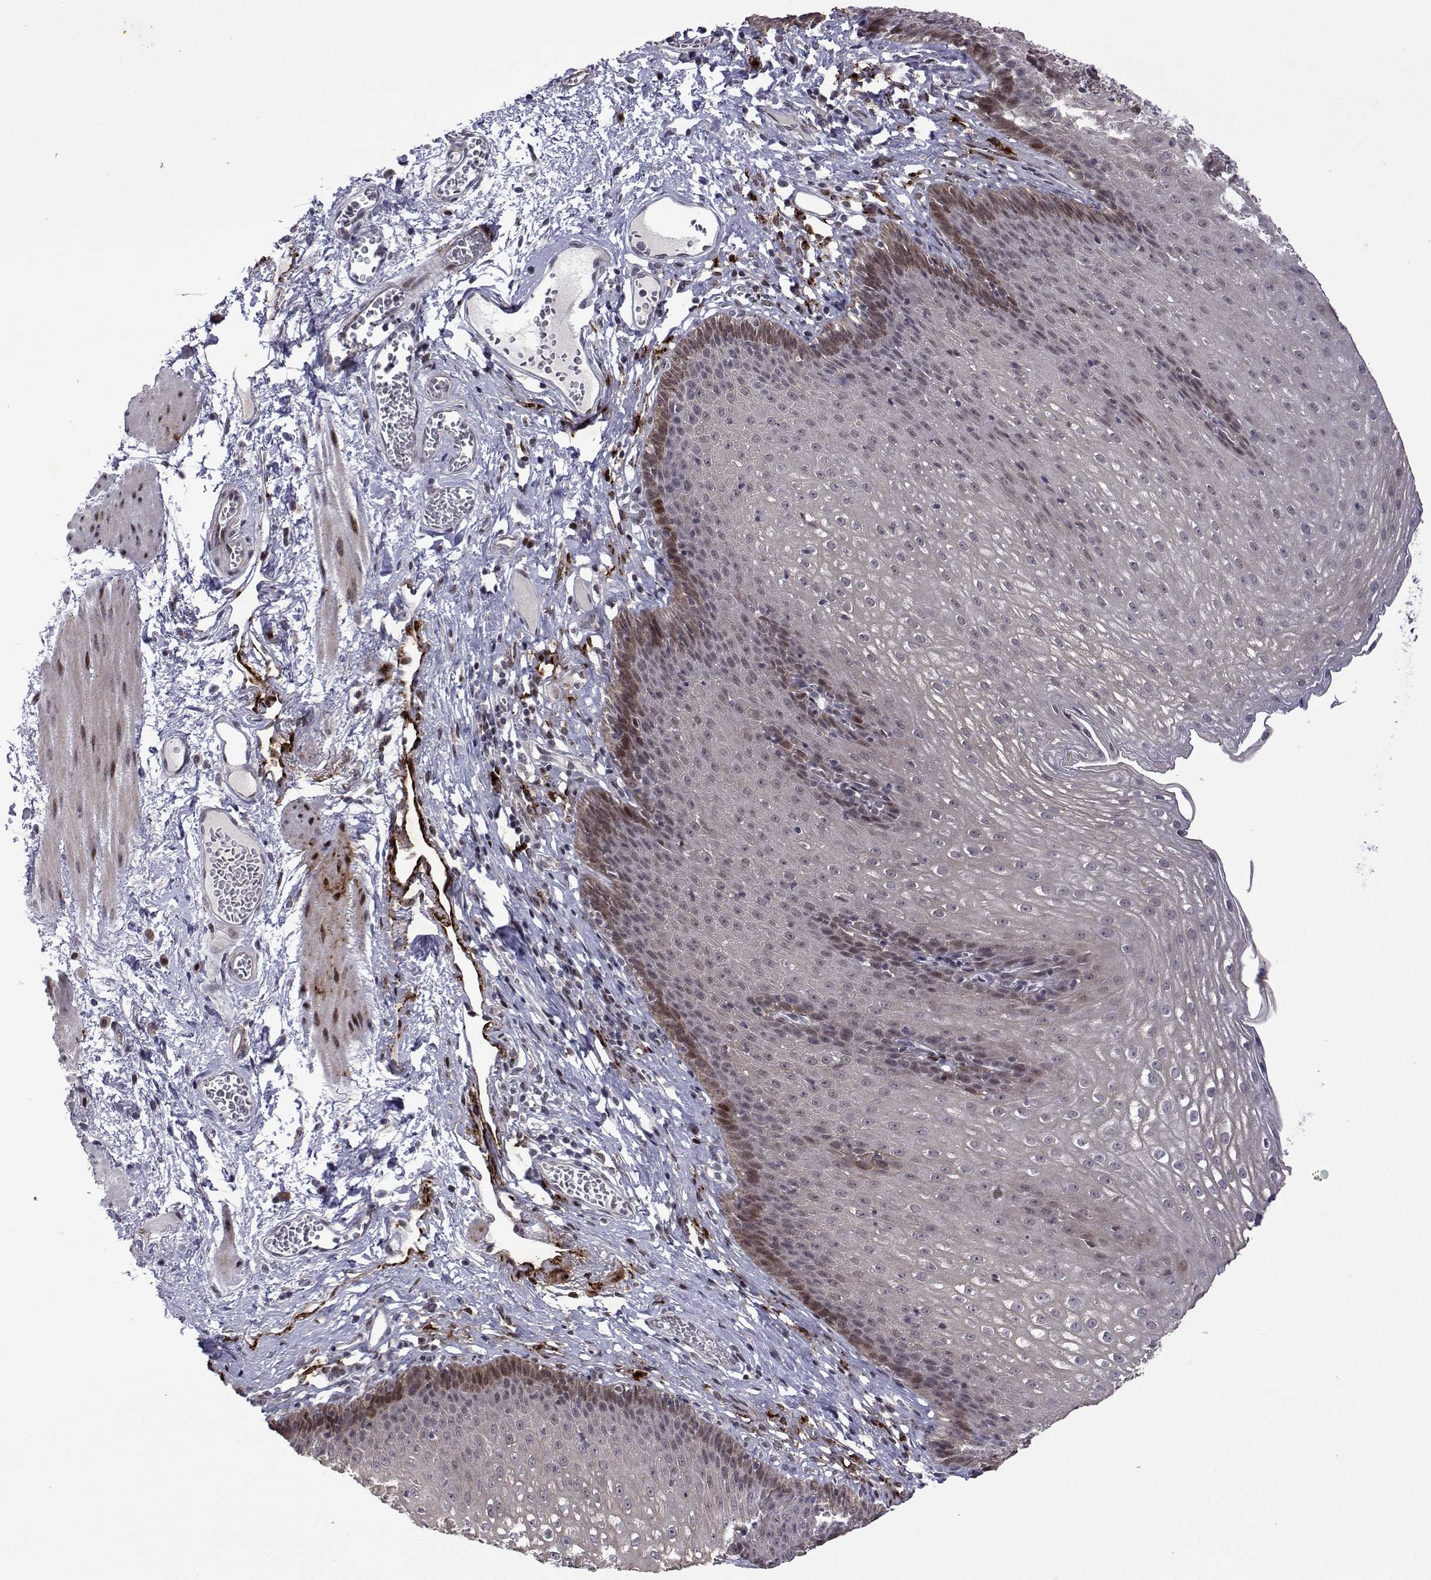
{"staining": {"intensity": "weak", "quantity": "25%-75%", "location": "cytoplasmic/membranous,nuclear"}, "tissue": "esophagus", "cell_type": "Squamous epithelial cells", "image_type": "normal", "snomed": [{"axis": "morphology", "description": "Normal tissue, NOS"}, {"axis": "topography", "description": "Esophagus"}], "caption": "The immunohistochemical stain highlights weak cytoplasmic/membranous,nuclear expression in squamous epithelial cells of normal esophagus.", "gene": "EFCAB3", "patient": {"sex": "male", "age": 72}}